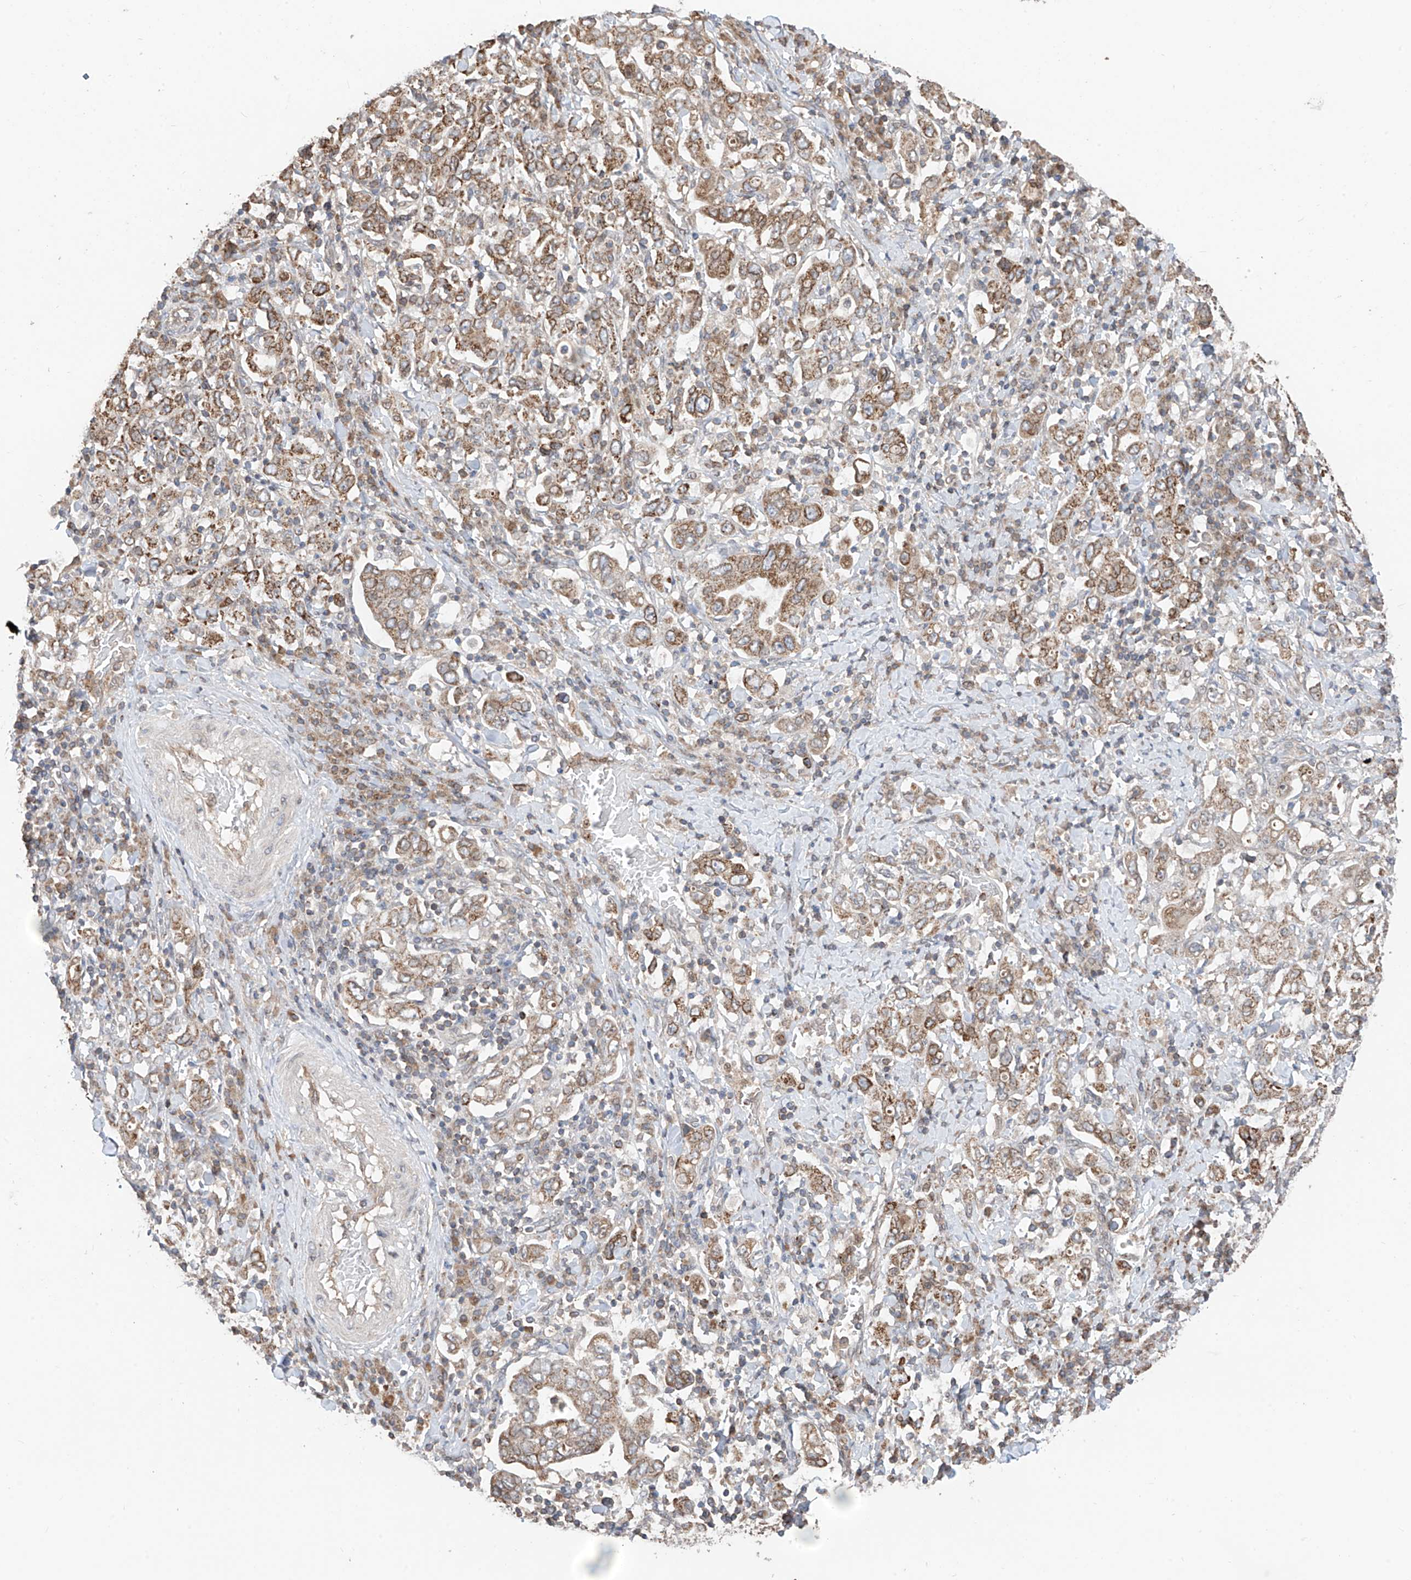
{"staining": {"intensity": "moderate", "quantity": ">75%", "location": "cytoplasmic/membranous"}, "tissue": "stomach cancer", "cell_type": "Tumor cells", "image_type": "cancer", "snomed": [{"axis": "morphology", "description": "Adenocarcinoma, NOS"}, {"axis": "topography", "description": "Stomach, upper"}], "caption": "Adenocarcinoma (stomach) tissue displays moderate cytoplasmic/membranous staining in approximately >75% of tumor cells, visualized by immunohistochemistry.", "gene": "AHCTF1", "patient": {"sex": "male", "age": 62}}